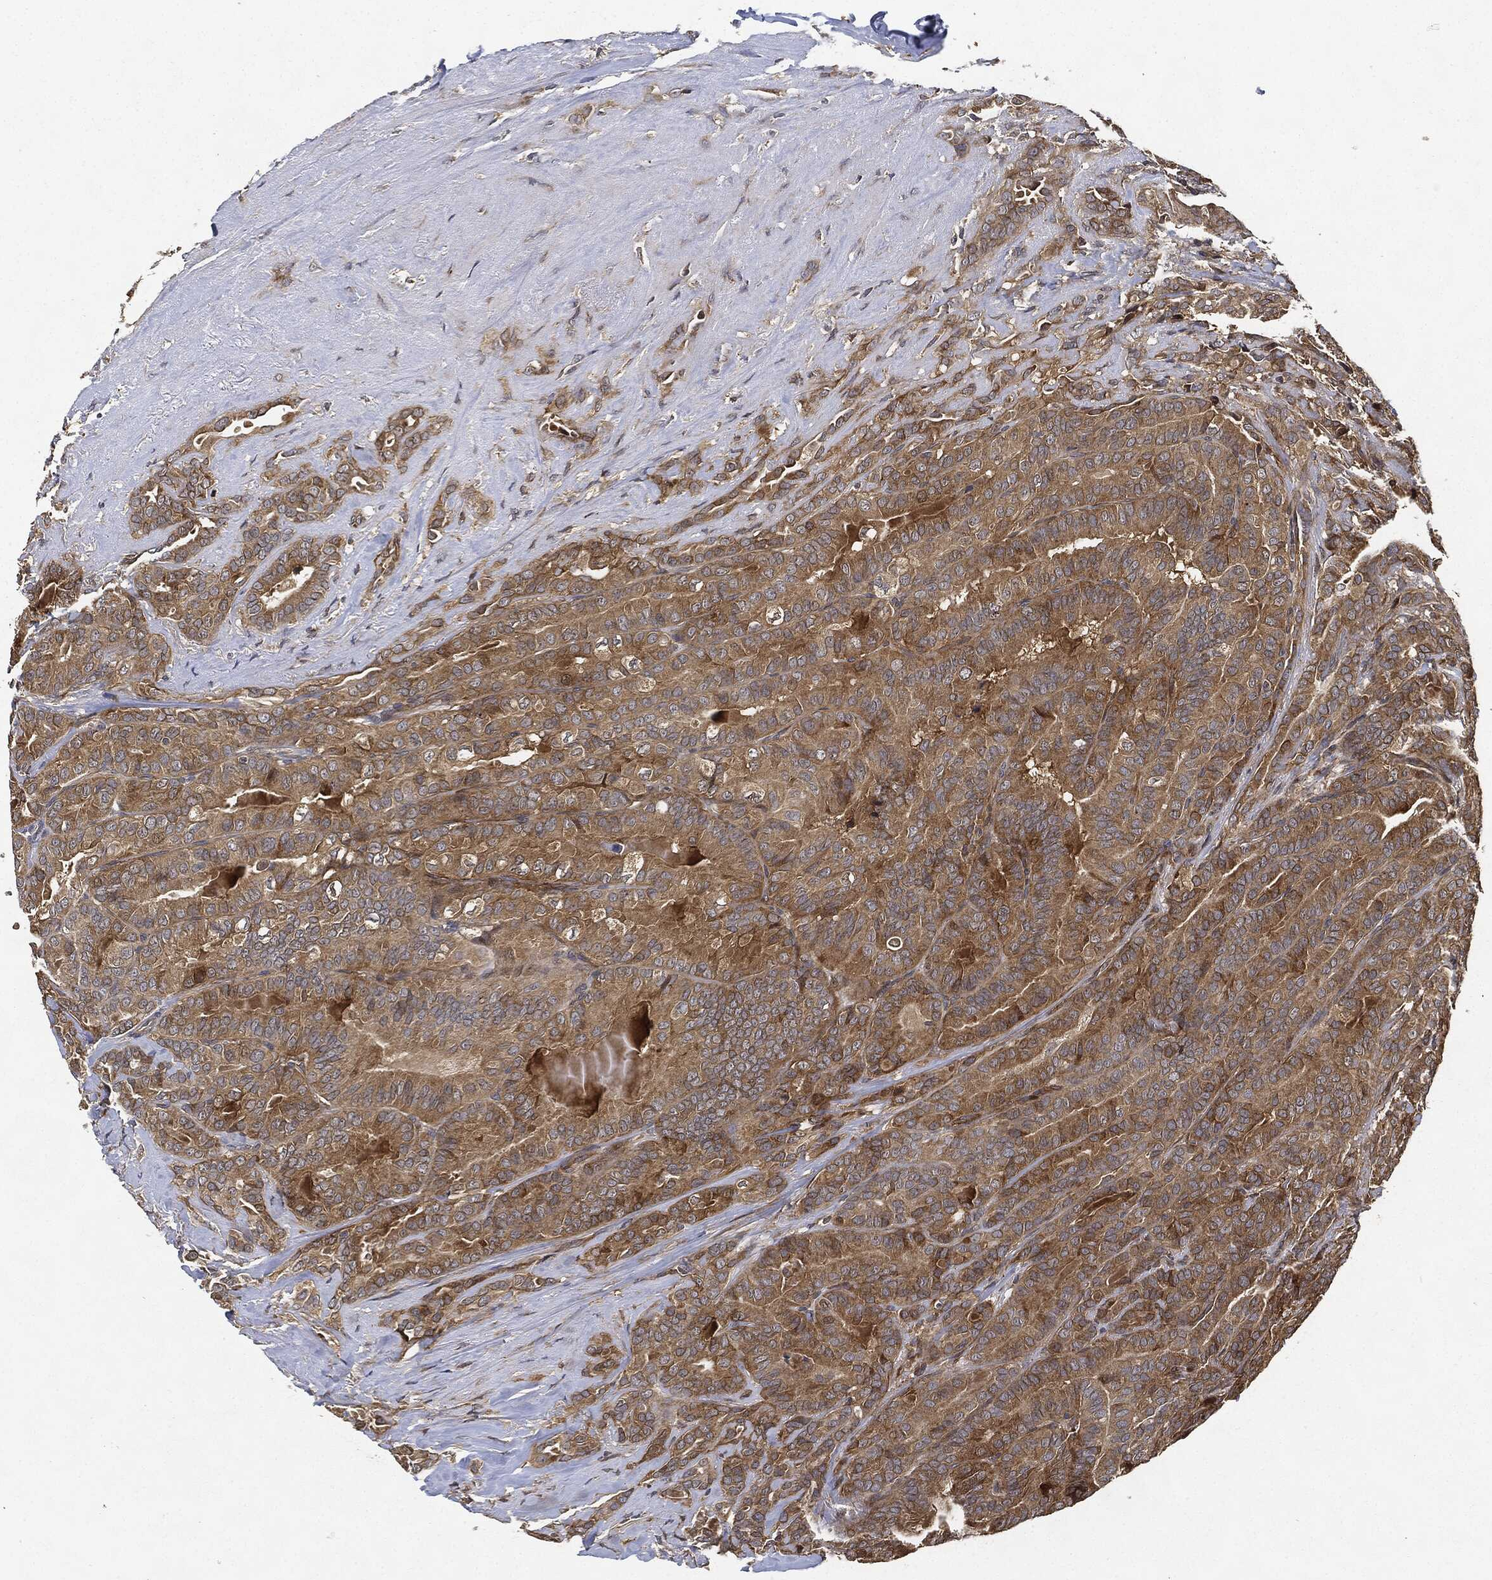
{"staining": {"intensity": "moderate", "quantity": "25%-75%", "location": "cytoplasmic/membranous"}, "tissue": "thyroid cancer", "cell_type": "Tumor cells", "image_type": "cancer", "snomed": [{"axis": "morphology", "description": "Papillary adenocarcinoma, NOS"}, {"axis": "topography", "description": "Thyroid gland"}], "caption": "Immunohistochemistry histopathology image of neoplastic tissue: thyroid papillary adenocarcinoma stained using immunohistochemistry displays medium levels of moderate protein expression localized specifically in the cytoplasmic/membranous of tumor cells, appearing as a cytoplasmic/membranous brown color.", "gene": "MLST8", "patient": {"sex": "male", "age": 61}}